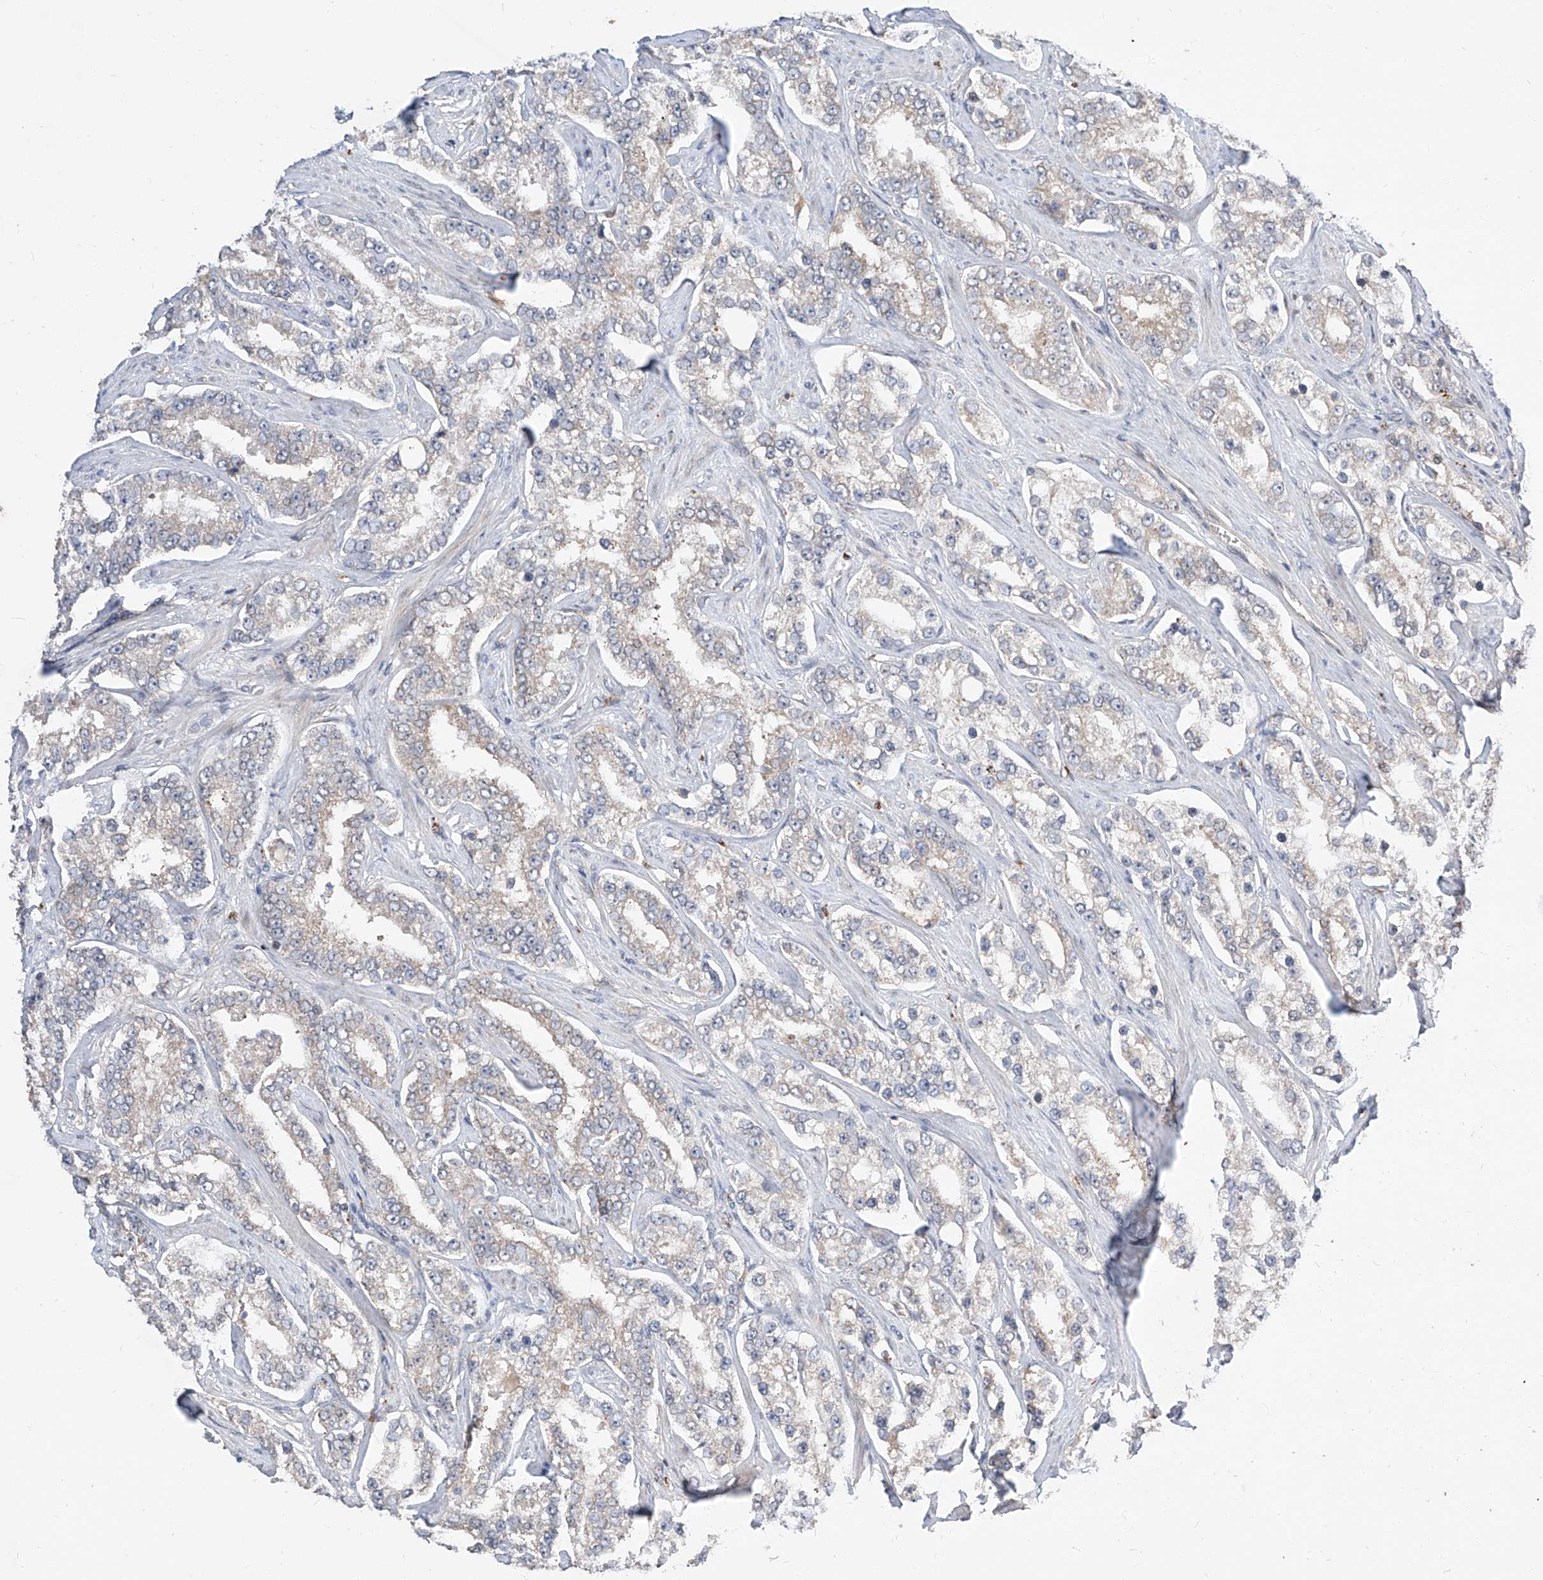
{"staining": {"intensity": "negative", "quantity": "none", "location": "none"}, "tissue": "prostate cancer", "cell_type": "Tumor cells", "image_type": "cancer", "snomed": [{"axis": "morphology", "description": "Normal tissue, NOS"}, {"axis": "morphology", "description": "Adenocarcinoma, High grade"}, {"axis": "topography", "description": "Prostate"}], "caption": "High power microscopy histopathology image of an IHC histopathology image of prostate cancer (adenocarcinoma (high-grade)), revealing no significant expression in tumor cells.", "gene": "DIRAS3", "patient": {"sex": "male", "age": 83}}